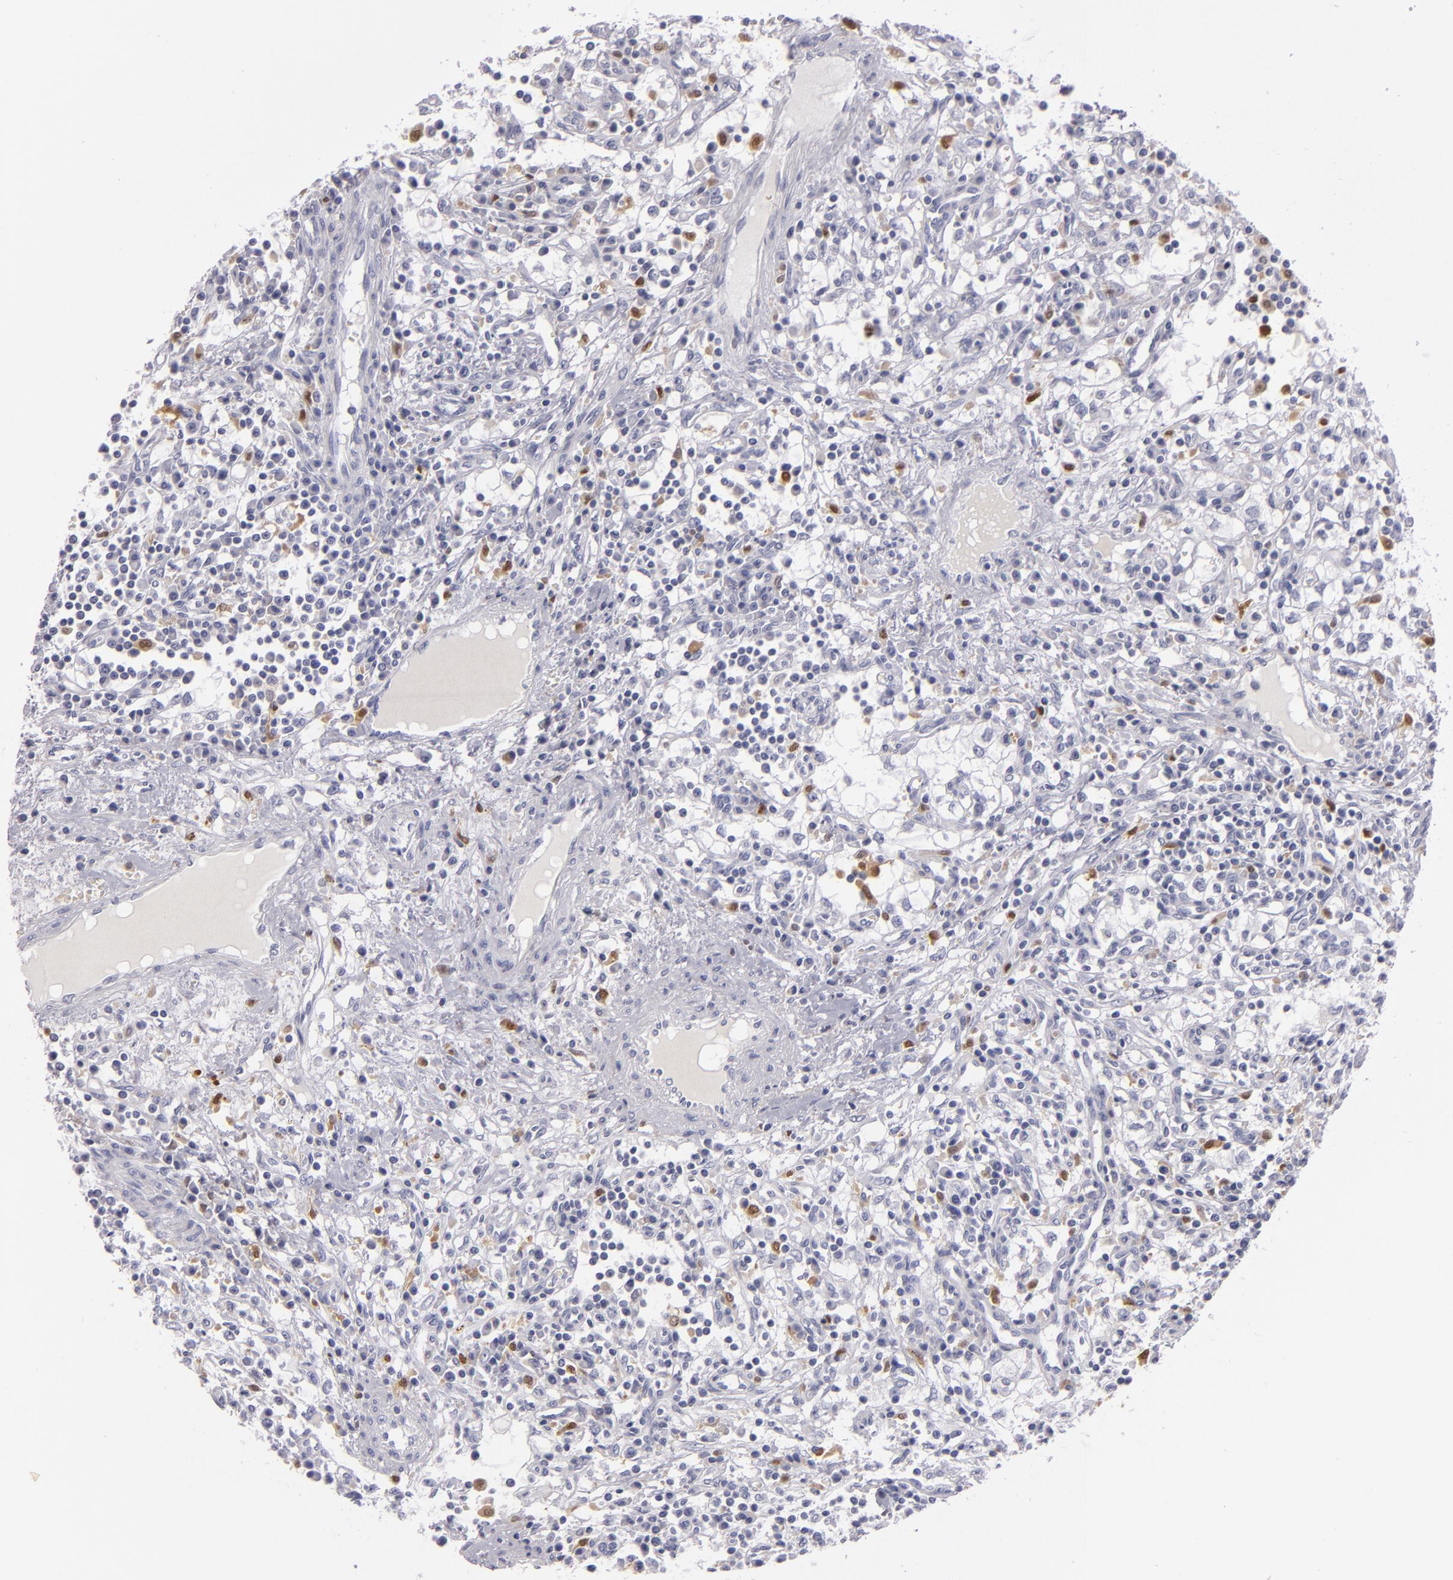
{"staining": {"intensity": "negative", "quantity": "none", "location": "none"}, "tissue": "renal cancer", "cell_type": "Tumor cells", "image_type": "cancer", "snomed": [{"axis": "morphology", "description": "Adenocarcinoma, NOS"}, {"axis": "topography", "description": "Kidney"}], "caption": "Adenocarcinoma (renal) was stained to show a protein in brown. There is no significant positivity in tumor cells.", "gene": "F13A1", "patient": {"sex": "male", "age": 82}}